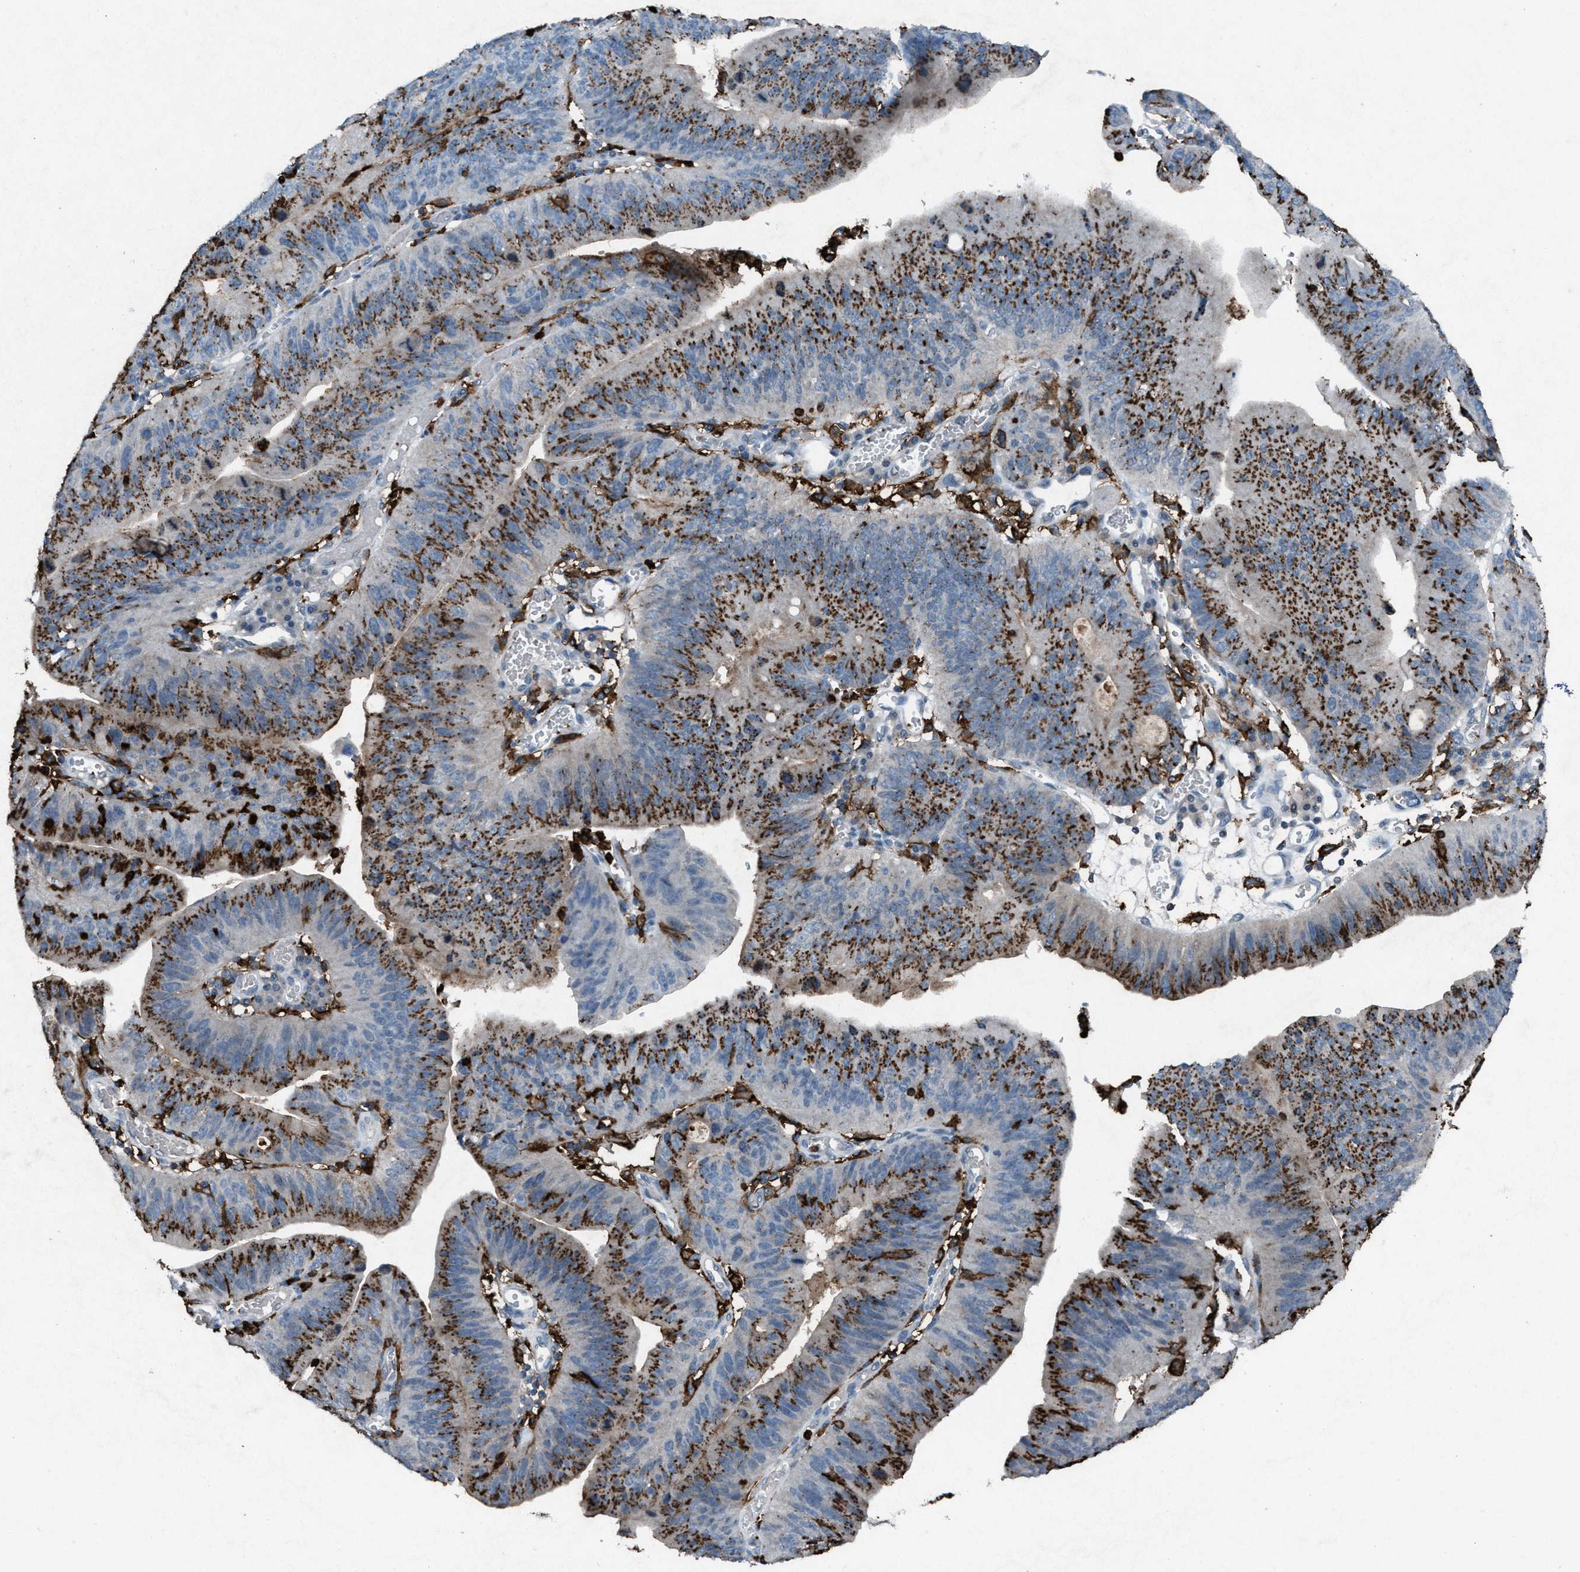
{"staining": {"intensity": "moderate", "quantity": ">75%", "location": "cytoplasmic/membranous"}, "tissue": "stomach cancer", "cell_type": "Tumor cells", "image_type": "cancer", "snomed": [{"axis": "morphology", "description": "Adenocarcinoma, NOS"}, {"axis": "topography", "description": "Stomach"}], "caption": "IHC of human stomach adenocarcinoma shows medium levels of moderate cytoplasmic/membranous expression in approximately >75% of tumor cells.", "gene": "FCER1G", "patient": {"sex": "male", "age": 59}}